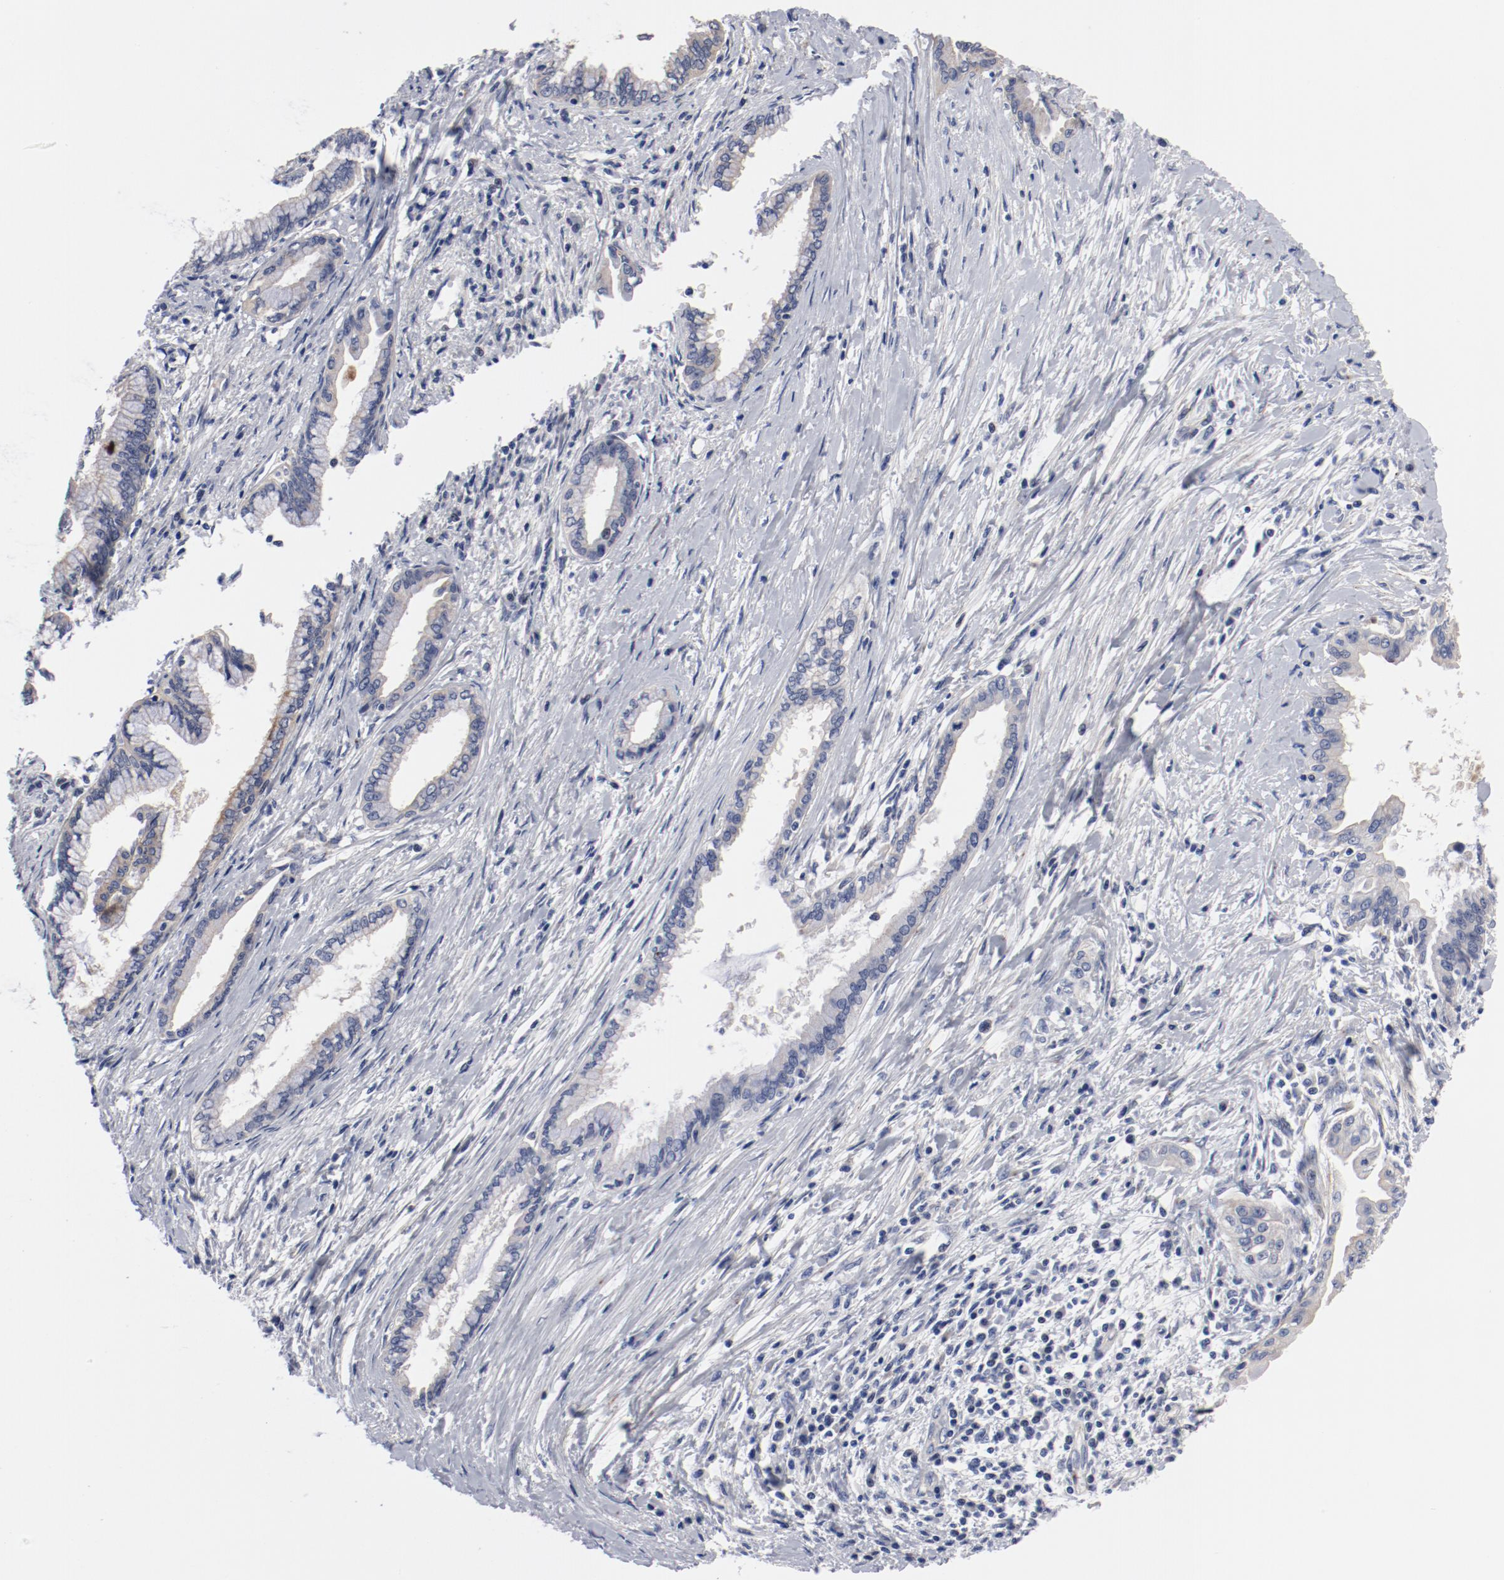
{"staining": {"intensity": "weak", "quantity": "25%-75%", "location": "cytoplasmic/membranous"}, "tissue": "pancreatic cancer", "cell_type": "Tumor cells", "image_type": "cancer", "snomed": [{"axis": "morphology", "description": "Adenocarcinoma, NOS"}, {"axis": "topography", "description": "Pancreas"}], "caption": "Pancreatic adenocarcinoma tissue demonstrates weak cytoplasmic/membranous expression in about 25%-75% of tumor cells, visualized by immunohistochemistry.", "gene": "GPR143", "patient": {"sex": "female", "age": 64}}